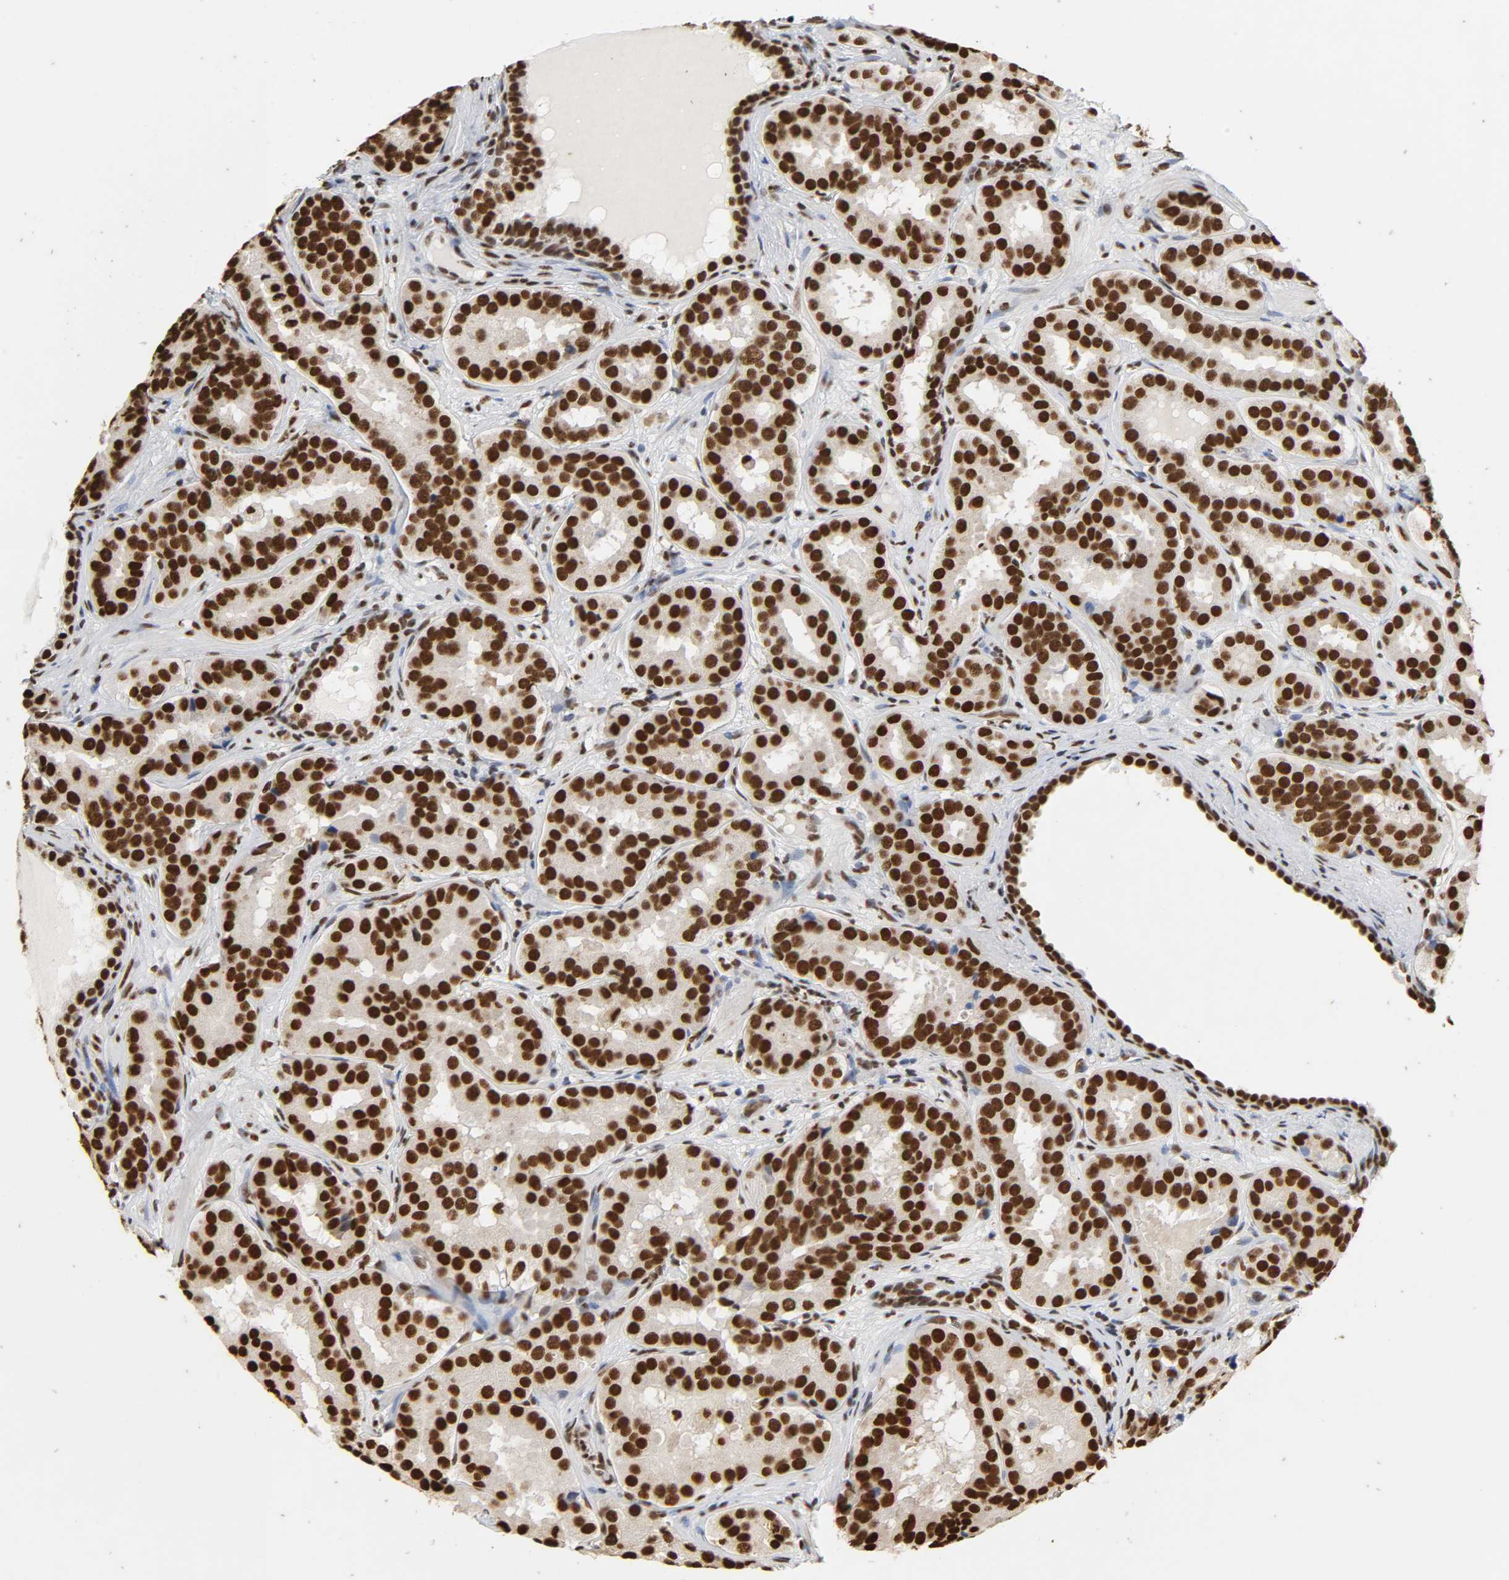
{"staining": {"intensity": "strong", "quantity": ">75%", "location": "nuclear"}, "tissue": "prostate cancer", "cell_type": "Tumor cells", "image_type": "cancer", "snomed": [{"axis": "morphology", "description": "Adenocarcinoma, Low grade"}, {"axis": "topography", "description": "Prostate"}], "caption": "Prostate cancer stained for a protein shows strong nuclear positivity in tumor cells.", "gene": "HNRNPC", "patient": {"sex": "male", "age": 59}}